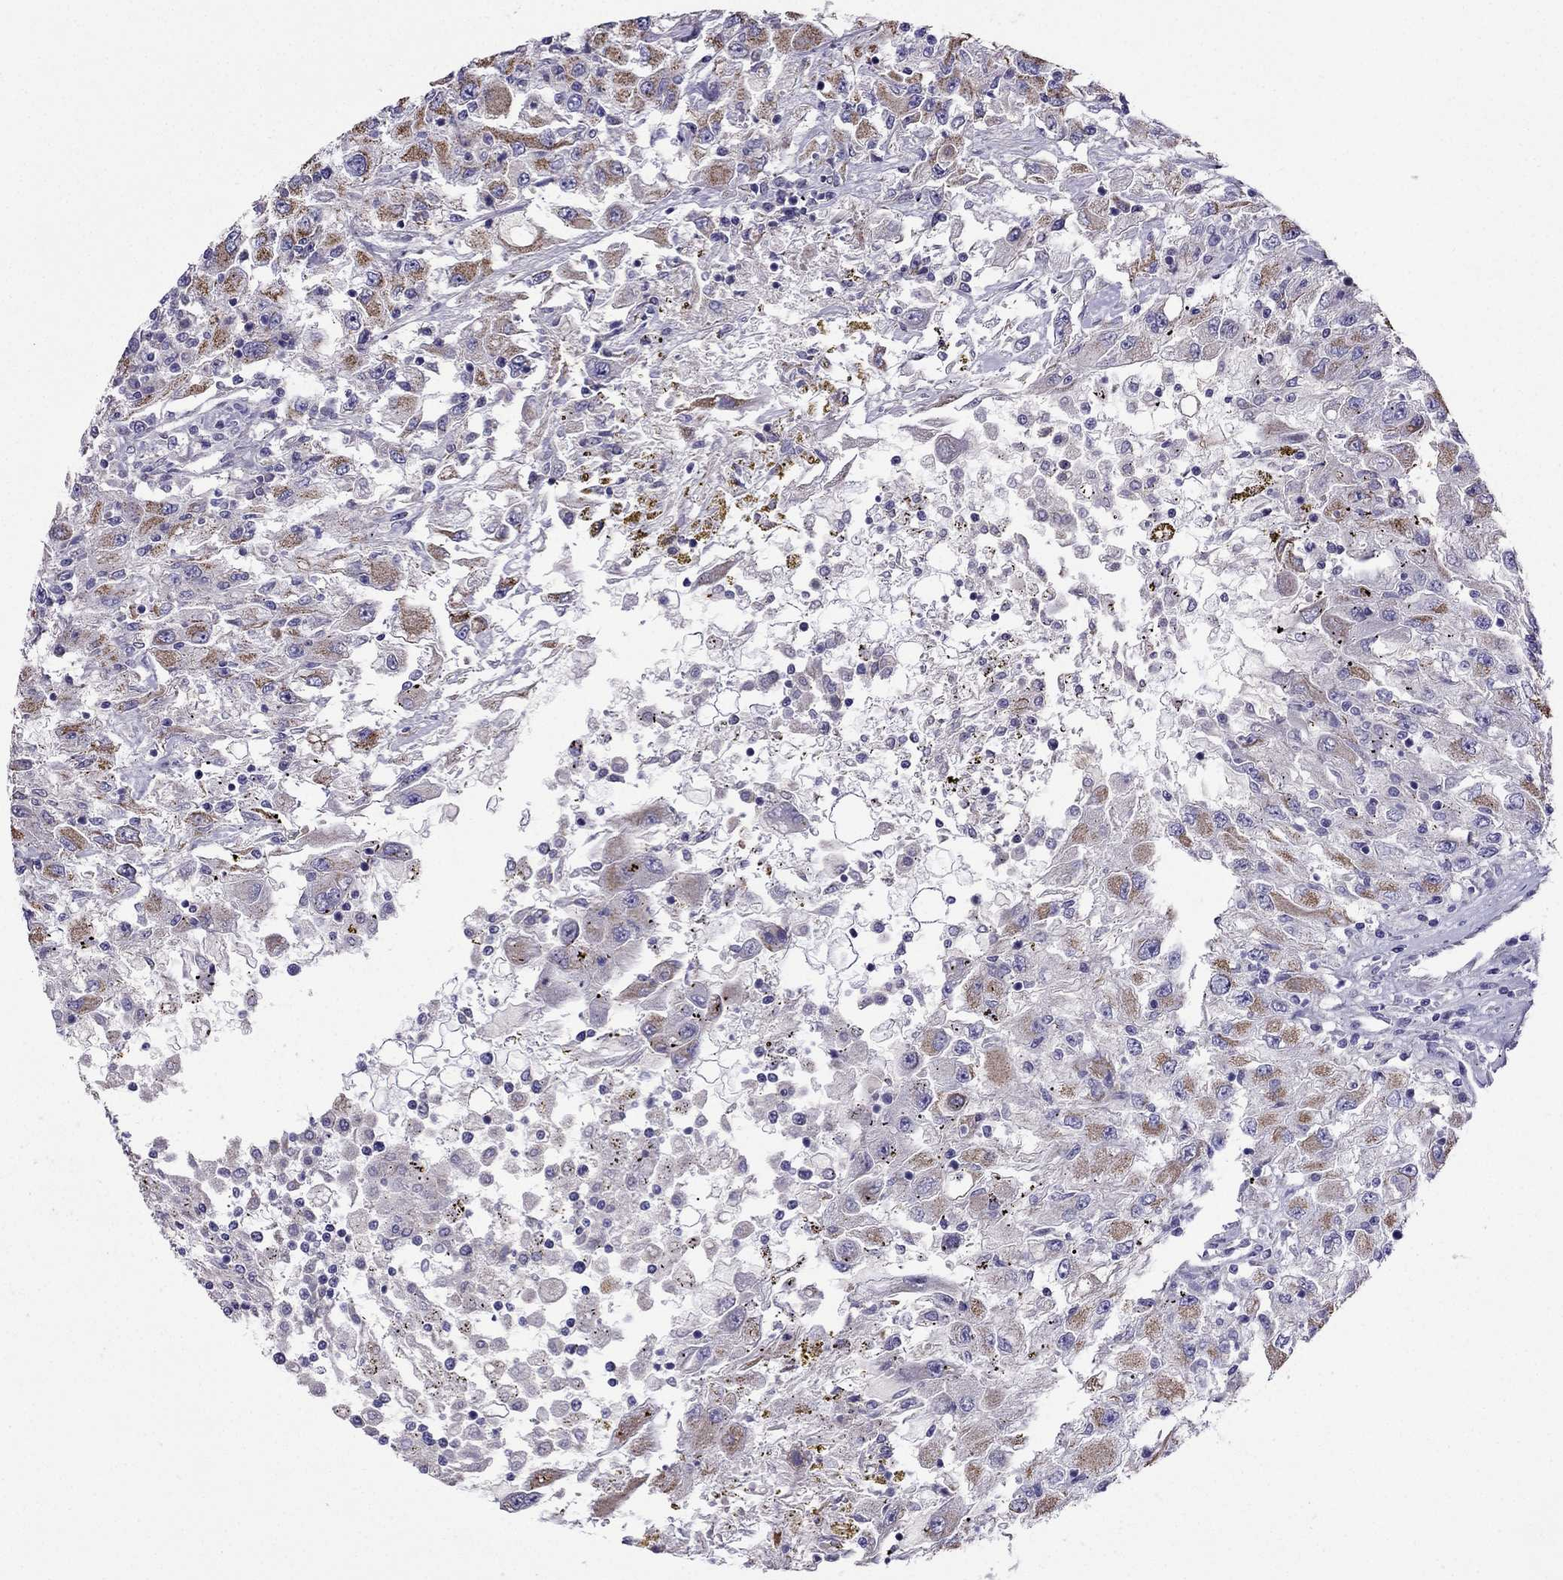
{"staining": {"intensity": "moderate", "quantity": ">75%", "location": "cytoplasmic/membranous"}, "tissue": "renal cancer", "cell_type": "Tumor cells", "image_type": "cancer", "snomed": [{"axis": "morphology", "description": "Adenocarcinoma, NOS"}, {"axis": "topography", "description": "Kidney"}], "caption": "Tumor cells show medium levels of moderate cytoplasmic/membranous staining in approximately >75% of cells in adenocarcinoma (renal).", "gene": "DSC1", "patient": {"sex": "female", "age": 67}}